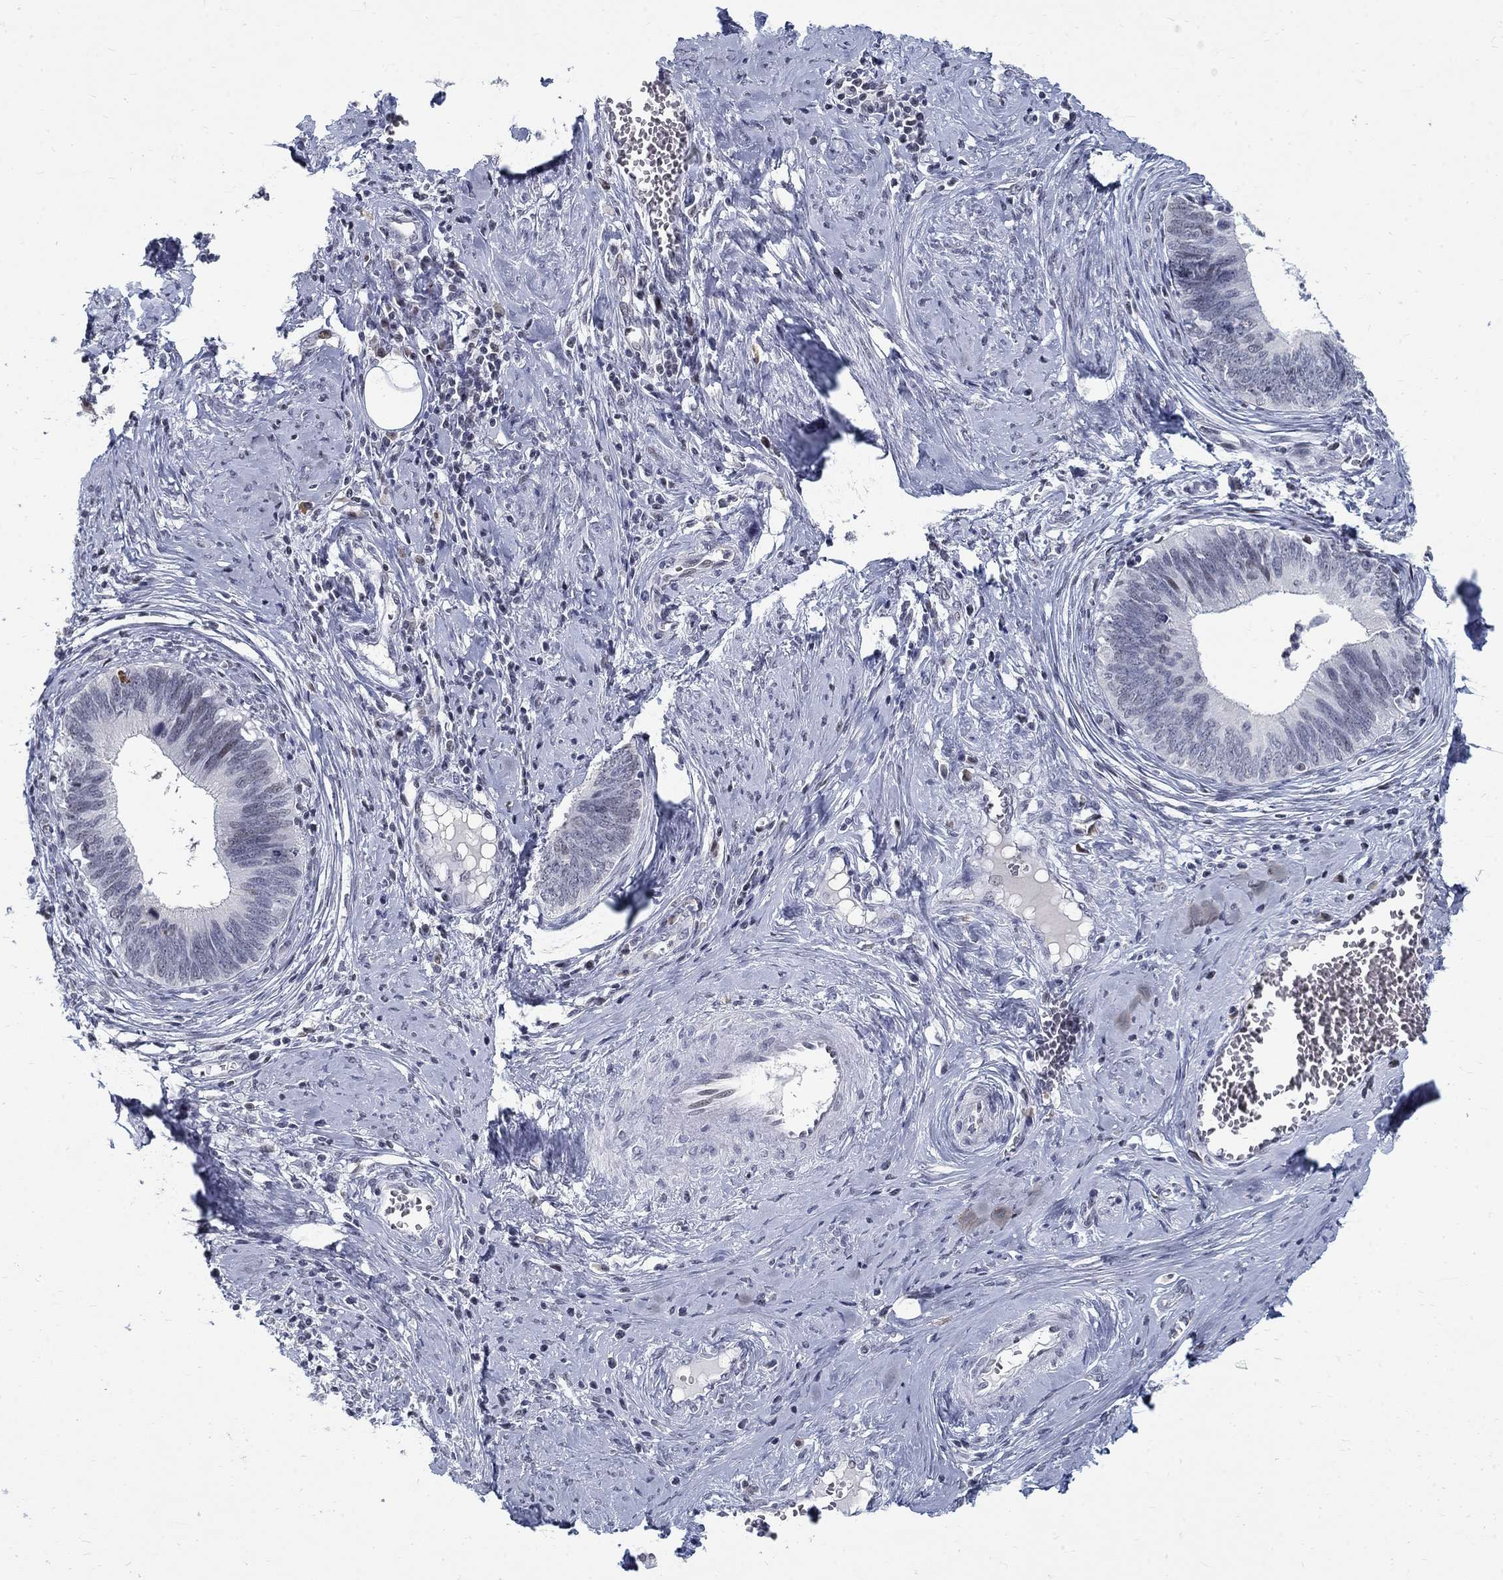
{"staining": {"intensity": "negative", "quantity": "none", "location": "none"}, "tissue": "cervical cancer", "cell_type": "Tumor cells", "image_type": "cancer", "snomed": [{"axis": "morphology", "description": "Adenocarcinoma, NOS"}, {"axis": "topography", "description": "Cervix"}], "caption": "The photomicrograph displays no staining of tumor cells in cervical cancer.", "gene": "BHLHE22", "patient": {"sex": "female", "age": 42}}